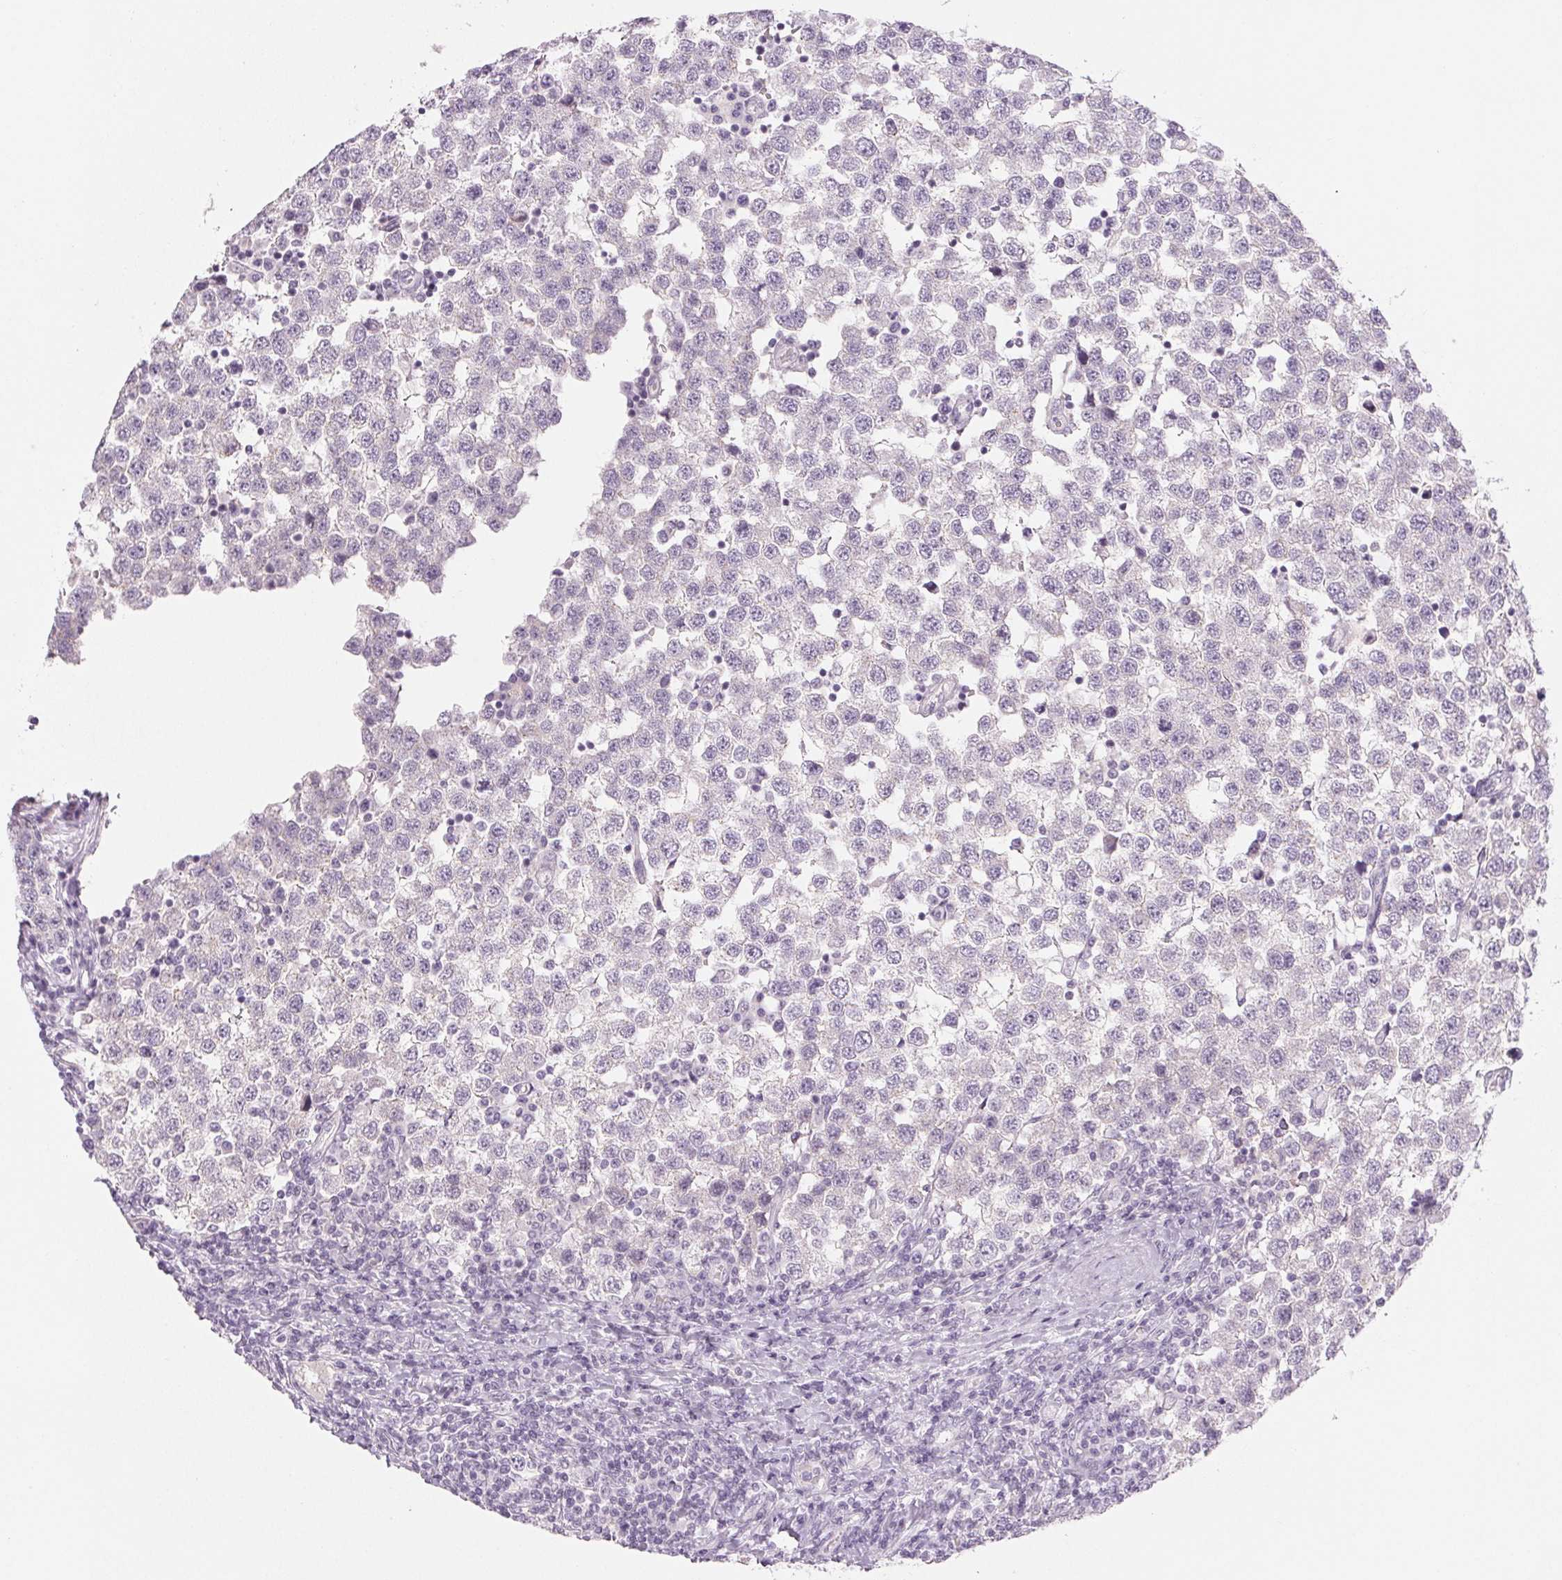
{"staining": {"intensity": "negative", "quantity": "none", "location": "none"}, "tissue": "testis cancer", "cell_type": "Tumor cells", "image_type": "cancer", "snomed": [{"axis": "morphology", "description": "Seminoma, NOS"}, {"axis": "topography", "description": "Testis"}], "caption": "IHC photomicrograph of human testis seminoma stained for a protein (brown), which exhibits no expression in tumor cells.", "gene": "EHHADH", "patient": {"sex": "male", "age": 34}}